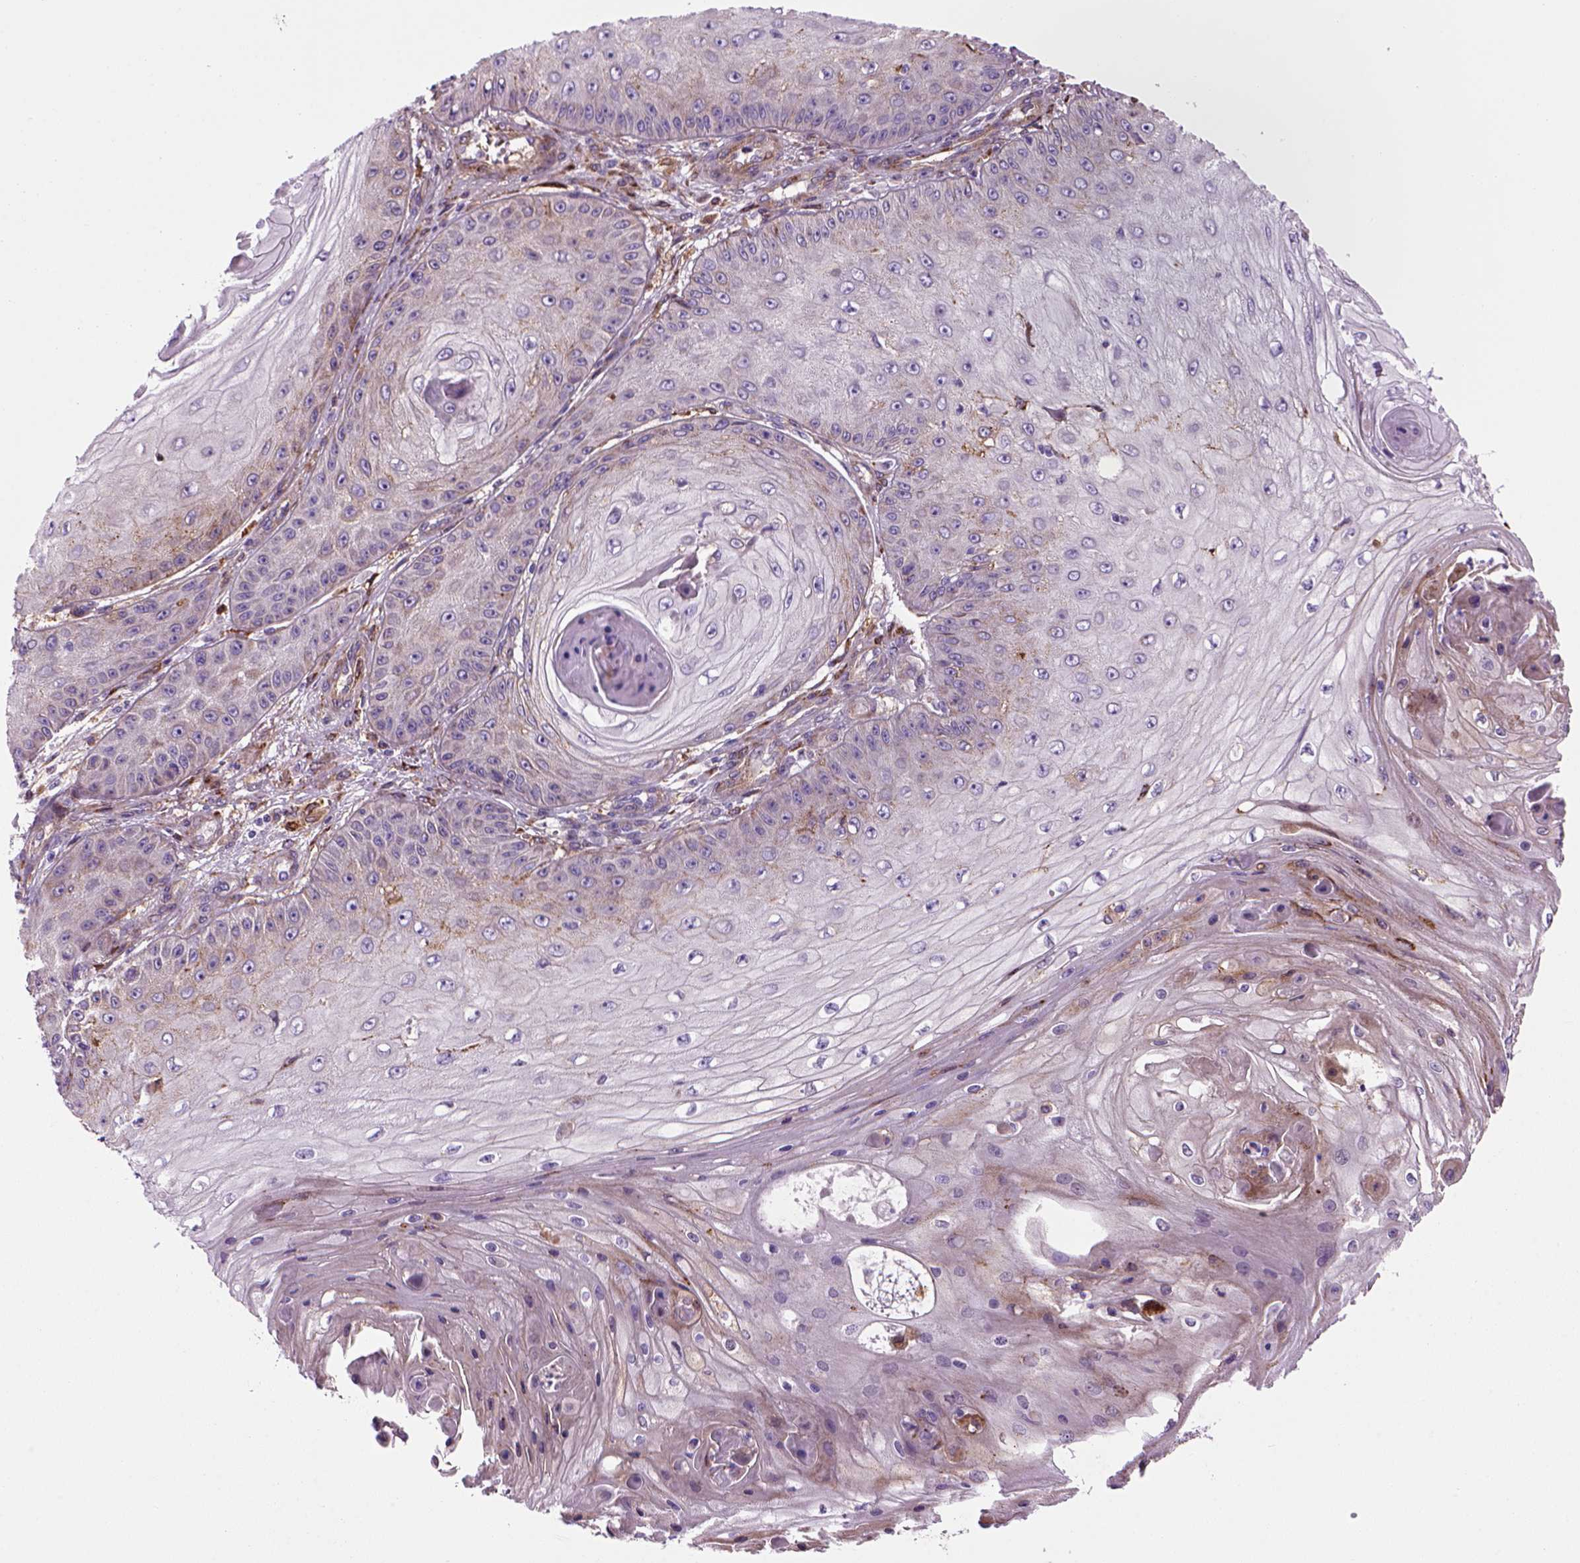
{"staining": {"intensity": "moderate", "quantity": "25%-75%", "location": "cytoplasmic/membranous"}, "tissue": "skin cancer", "cell_type": "Tumor cells", "image_type": "cancer", "snomed": [{"axis": "morphology", "description": "Squamous cell carcinoma, NOS"}, {"axis": "topography", "description": "Skin"}], "caption": "A photomicrograph of skin cancer stained for a protein displays moderate cytoplasmic/membranous brown staining in tumor cells.", "gene": "MARCKS", "patient": {"sex": "male", "age": 70}}